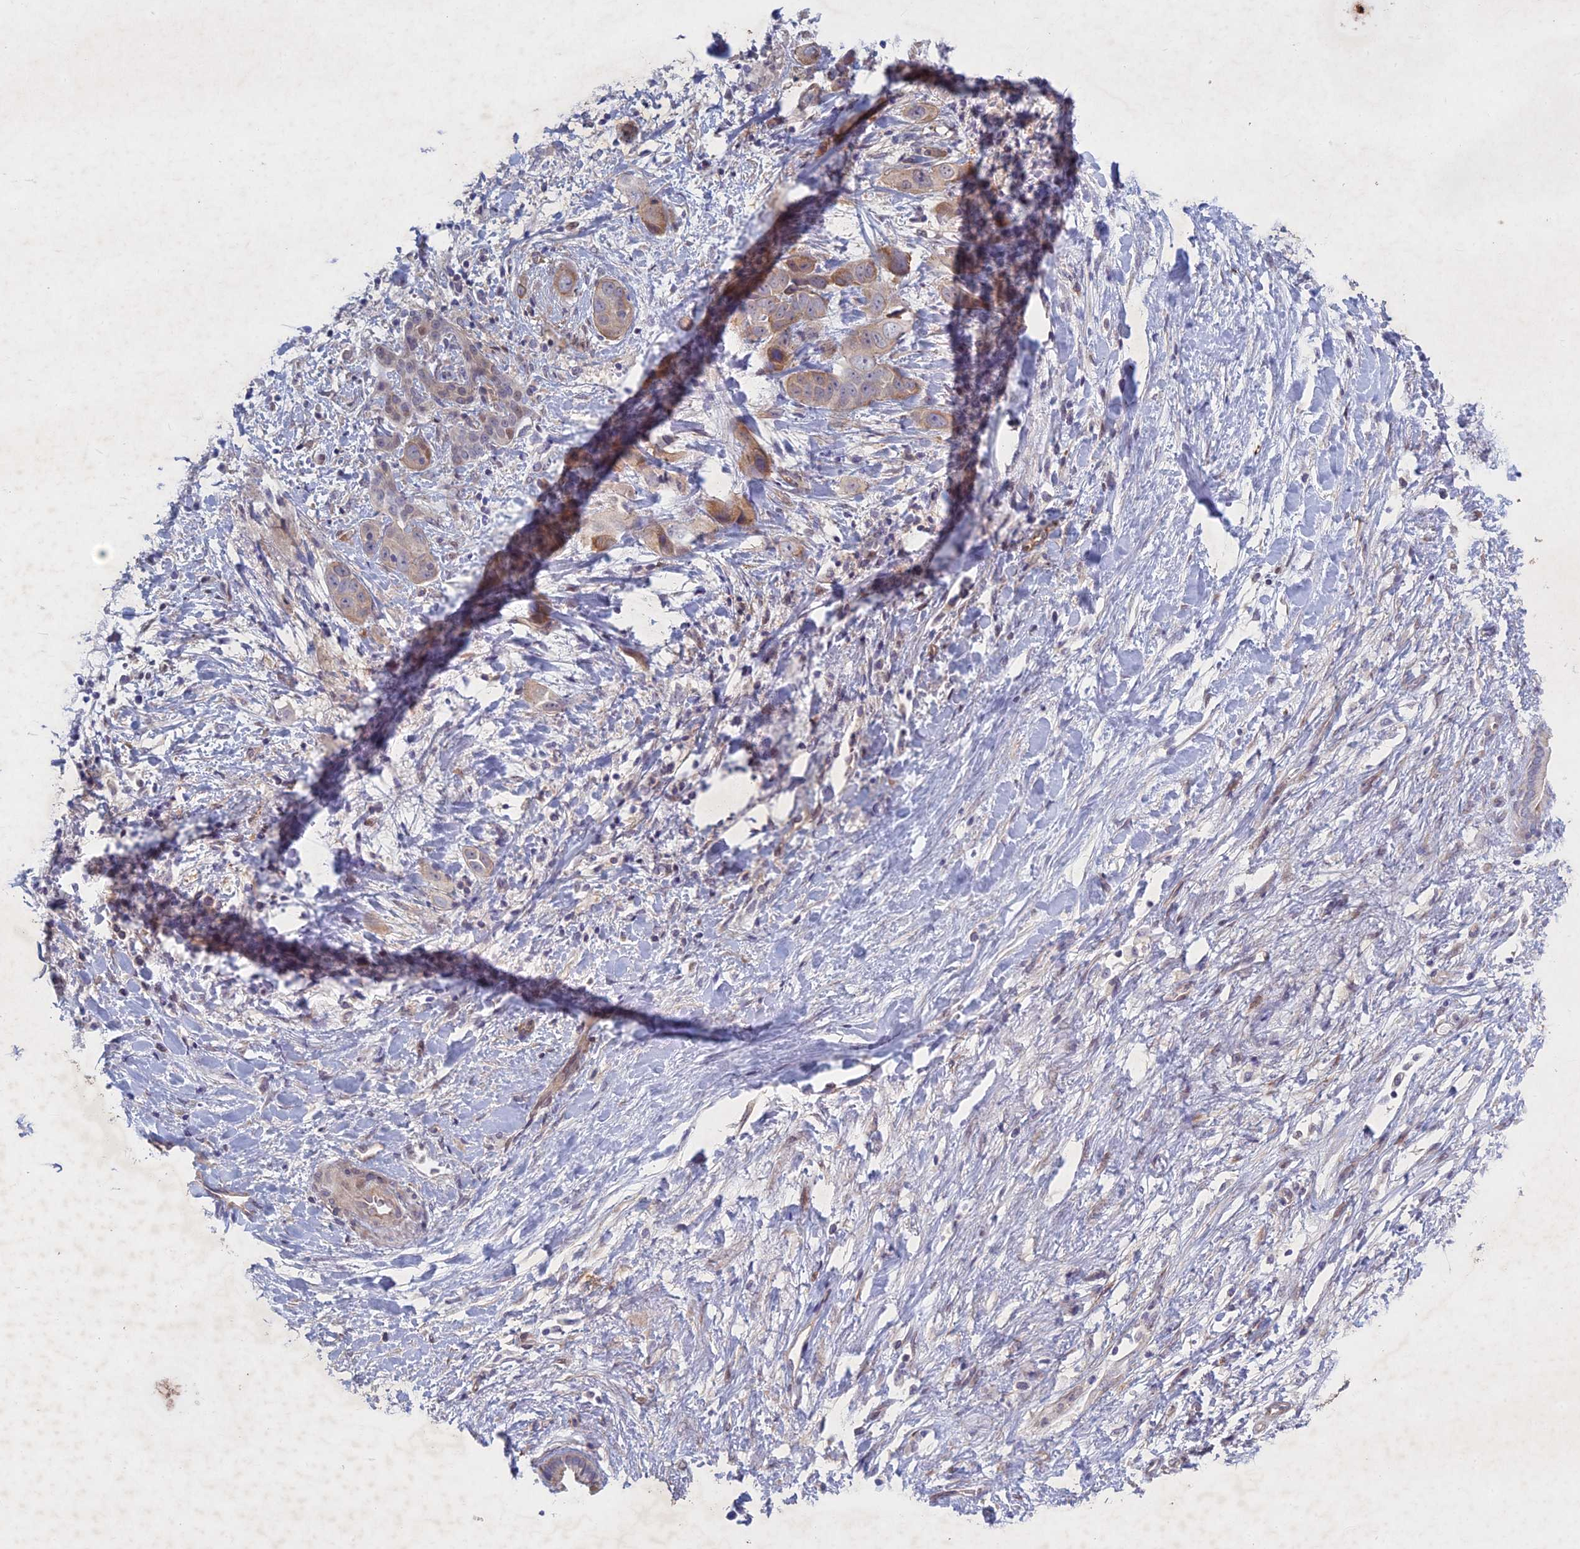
{"staining": {"intensity": "weak", "quantity": "<25%", "location": "cytoplasmic/membranous"}, "tissue": "liver cancer", "cell_type": "Tumor cells", "image_type": "cancer", "snomed": [{"axis": "morphology", "description": "Cholangiocarcinoma"}, {"axis": "topography", "description": "Liver"}], "caption": "IHC of human liver cholangiocarcinoma shows no expression in tumor cells.", "gene": "PTHLH", "patient": {"sex": "female", "age": 52}}